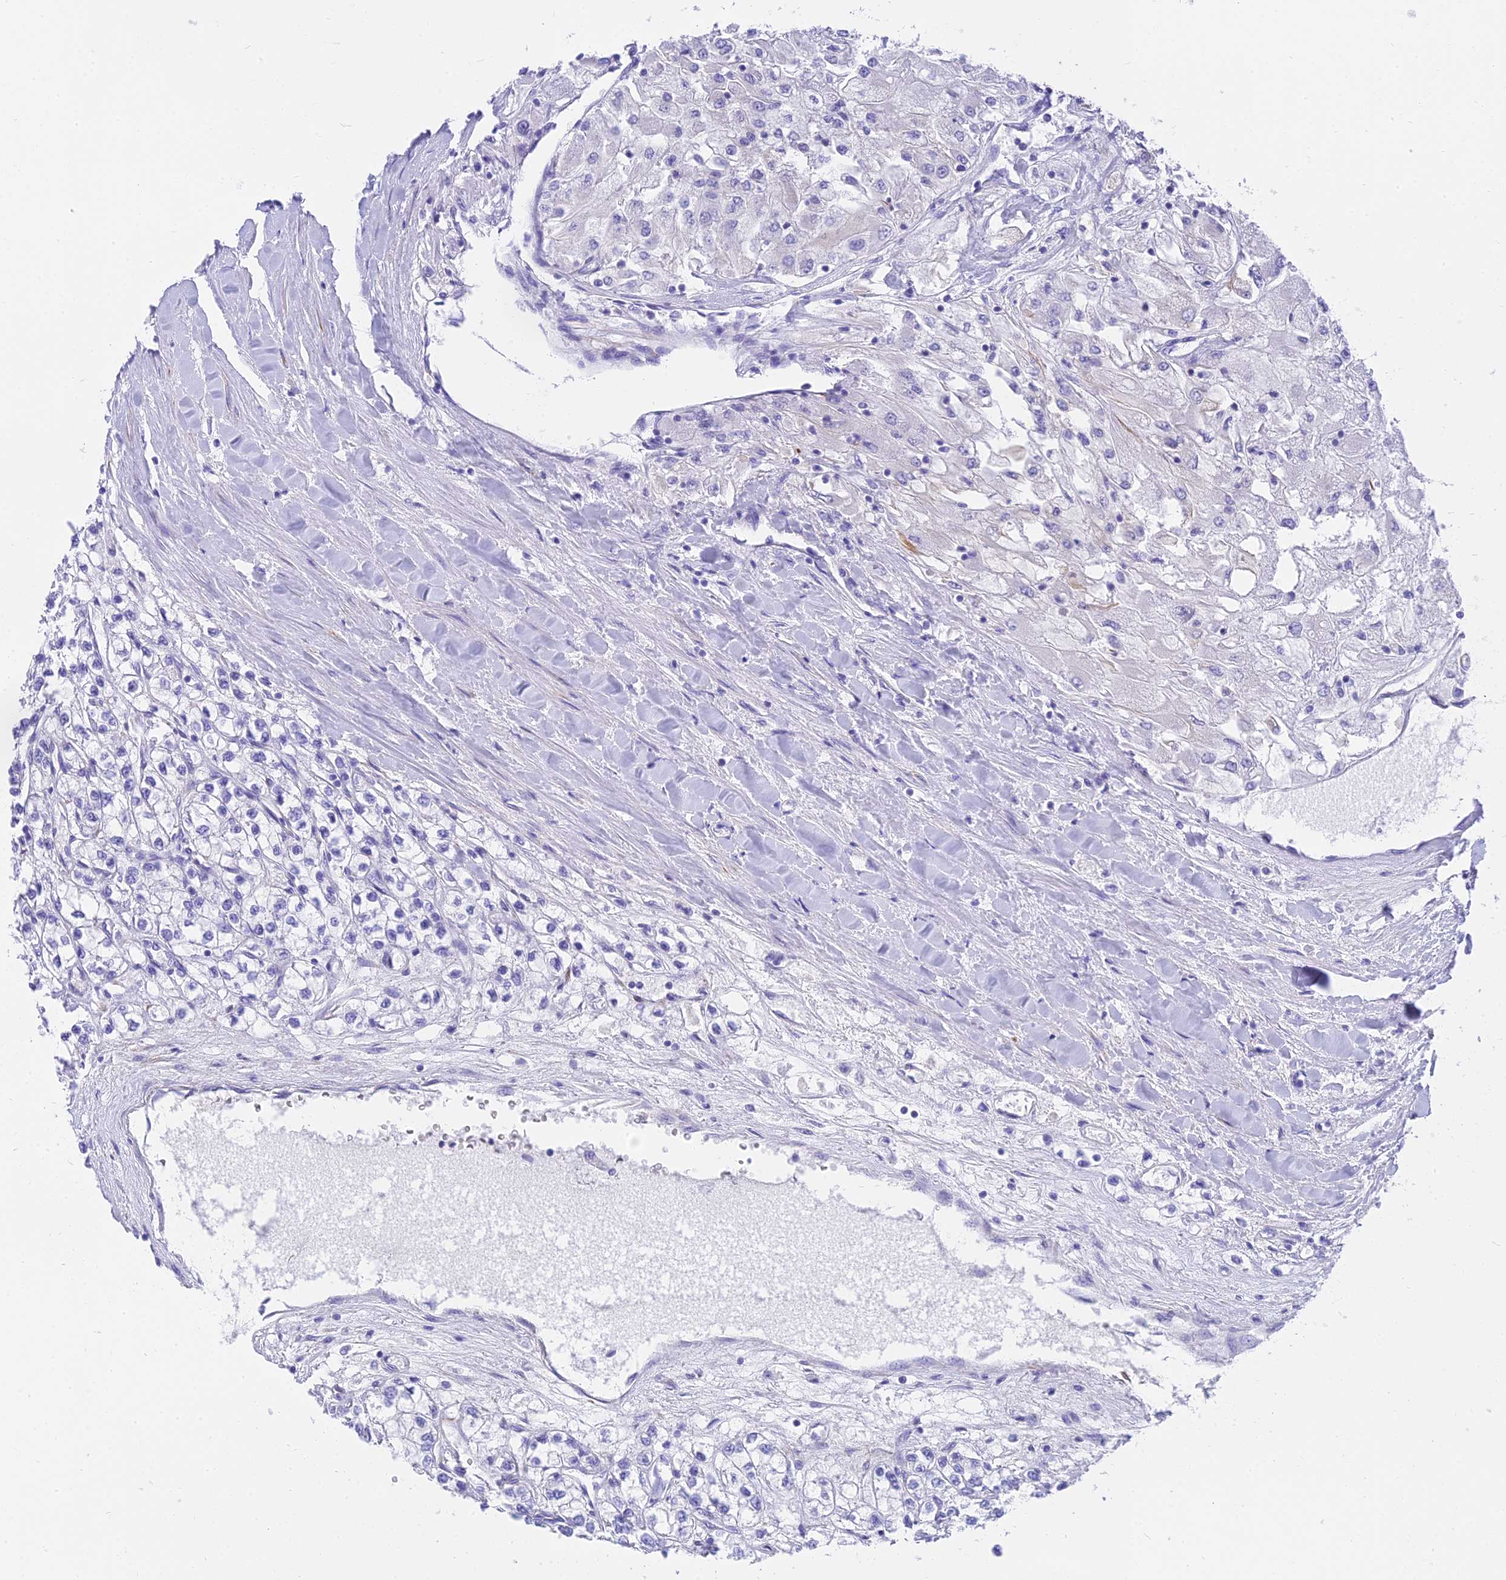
{"staining": {"intensity": "negative", "quantity": "none", "location": "none"}, "tissue": "renal cancer", "cell_type": "Tumor cells", "image_type": "cancer", "snomed": [{"axis": "morphology", "description": "Adenocarcinoma, NOS"}, {"axis": "topography", "description": "Kidney"}], "caption": "Tumor cells are negative for brown protein staining in adenocarcinoma (renal).", "gene": "SLC36A2", "patient": {"sex": "male", "age": 80}}